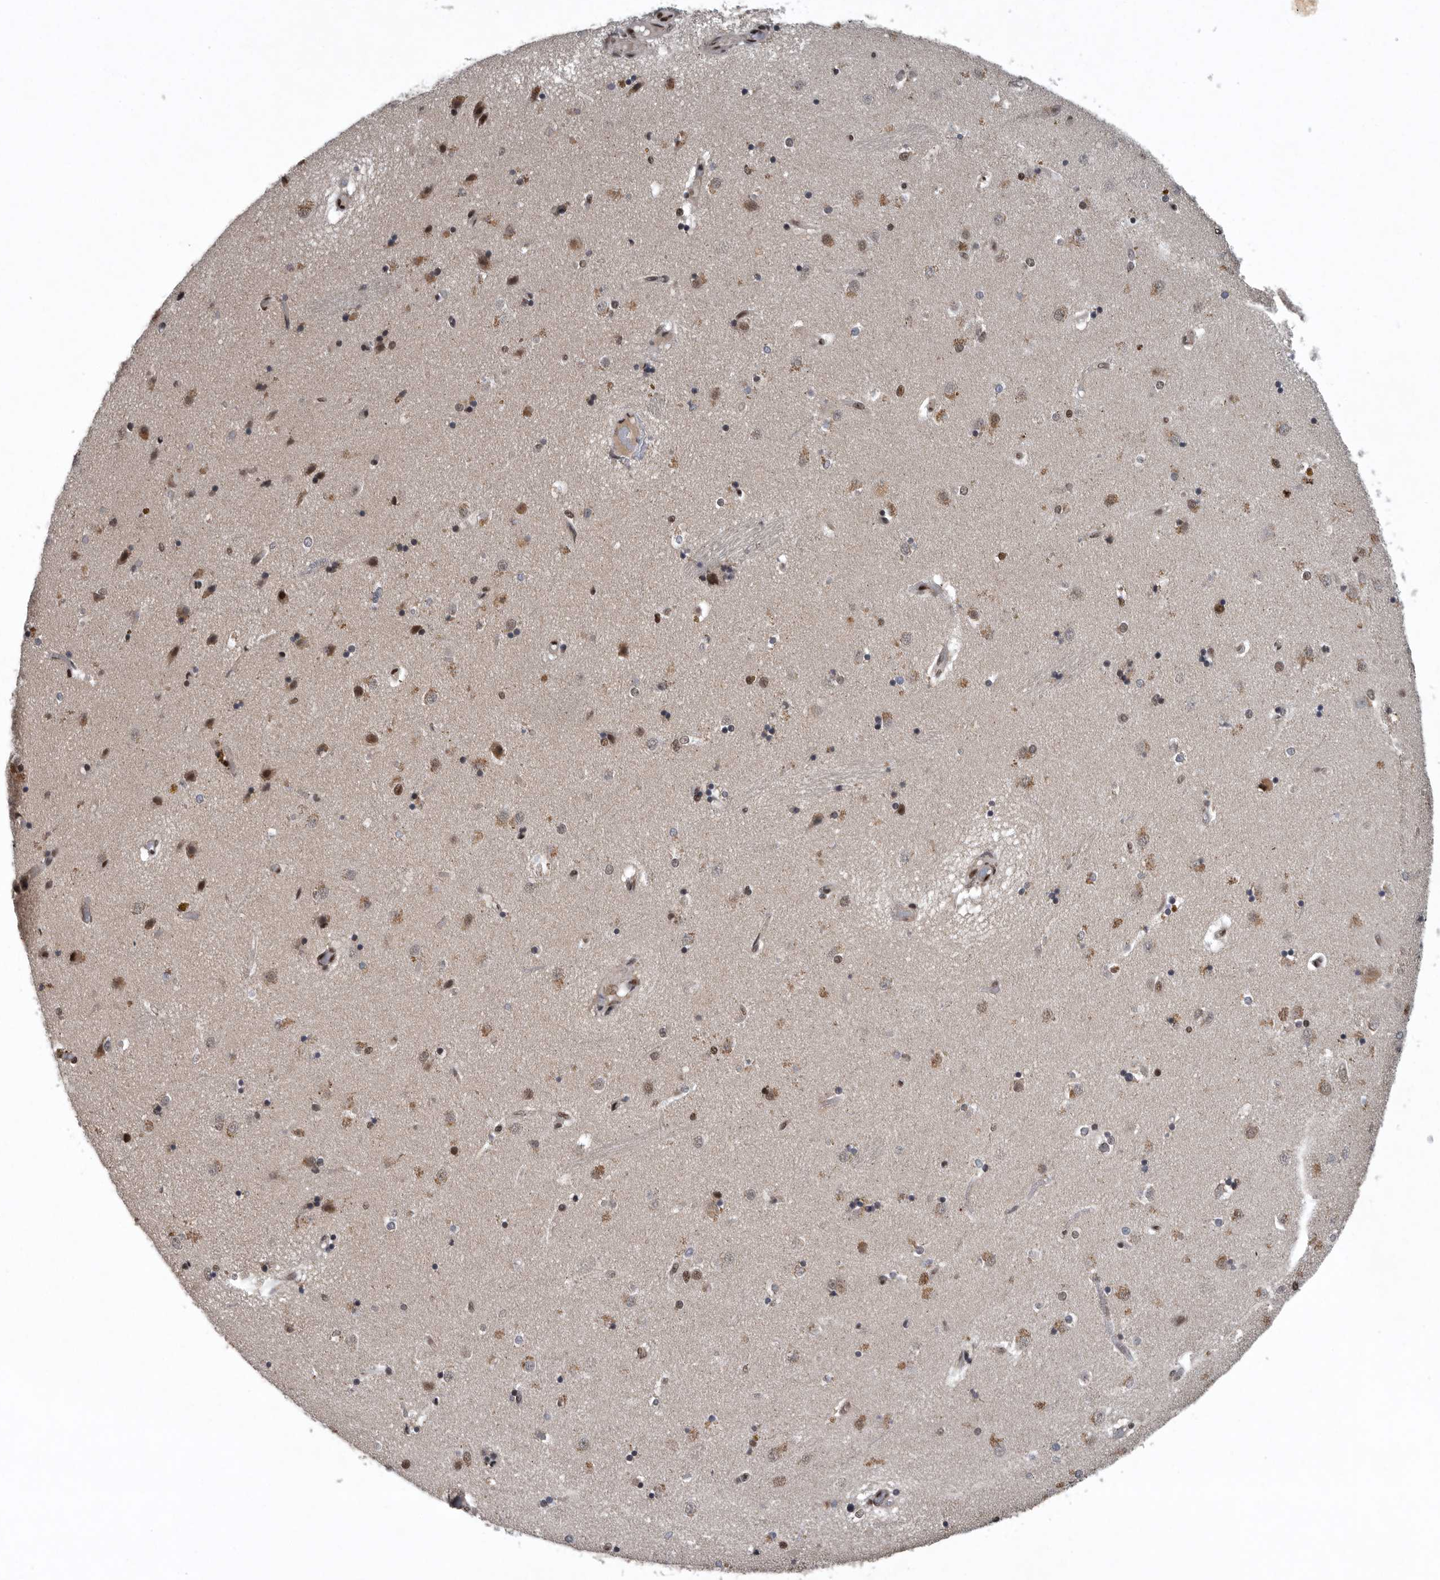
{"staining": {"intensity": "moderate", "quantity": "<25%", "location": "cytoplasmic/membranous,nuclear"}, "tissue": "caudate", "cell_type": "Glial cells", "image_type": "normal", "snomed": [{"axis": "morphology", "description": "Normal tissue, NOS"}, {"axis": "topography", "description": "Lateral ventricle wall"}], "caption": "Normal caudate reveals moderate cytoplasmic/membranous,nuclear staining in about <25% of glial cells, visualized by immunohistochemistry.", "gene": "SENP7", "patient": {"sex": "male", "age": 70}}